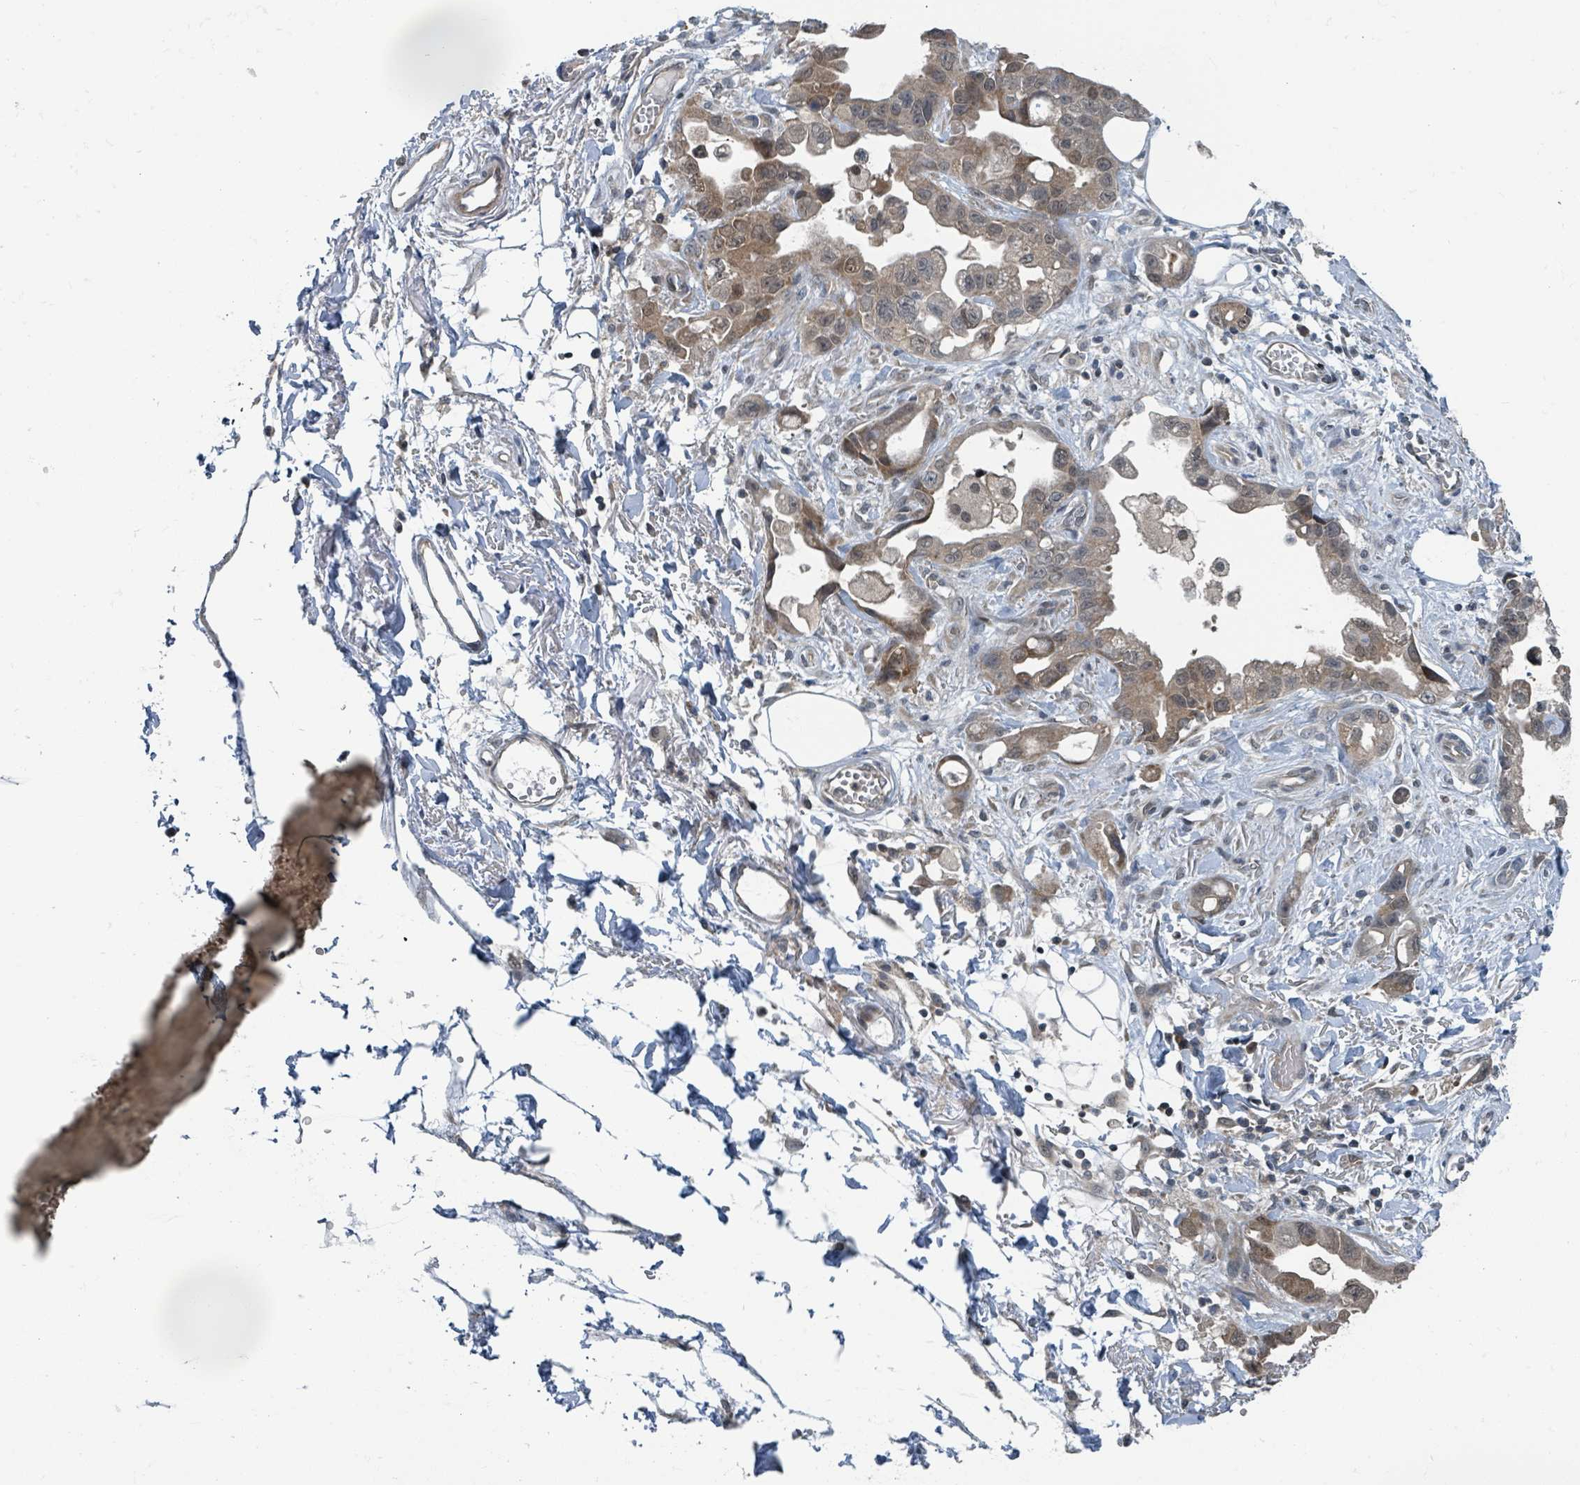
{"staining": {"intensity": "moderate", "quantity": ">75%", "location": "cytoplasmic/membranous,nuclear"}, "tissue": "stomach cancer", "cell_type": "Tumor cells", "image_type": "cancer", "snomed": [{"axis": "morphology", "description": "Adenocarcinoma, NOS"}, {"axis": "topography", "description": "Stomach"}], "caption": "A photomicrograph of stomach cancer (adenocarcinoma) stained for a protein exhibits moderate cytoplasmic/membranous and nuclear brown staining in tumor cells.", "gene": "GOLGA7", "patient": {"sex": "male", "age": 55}}